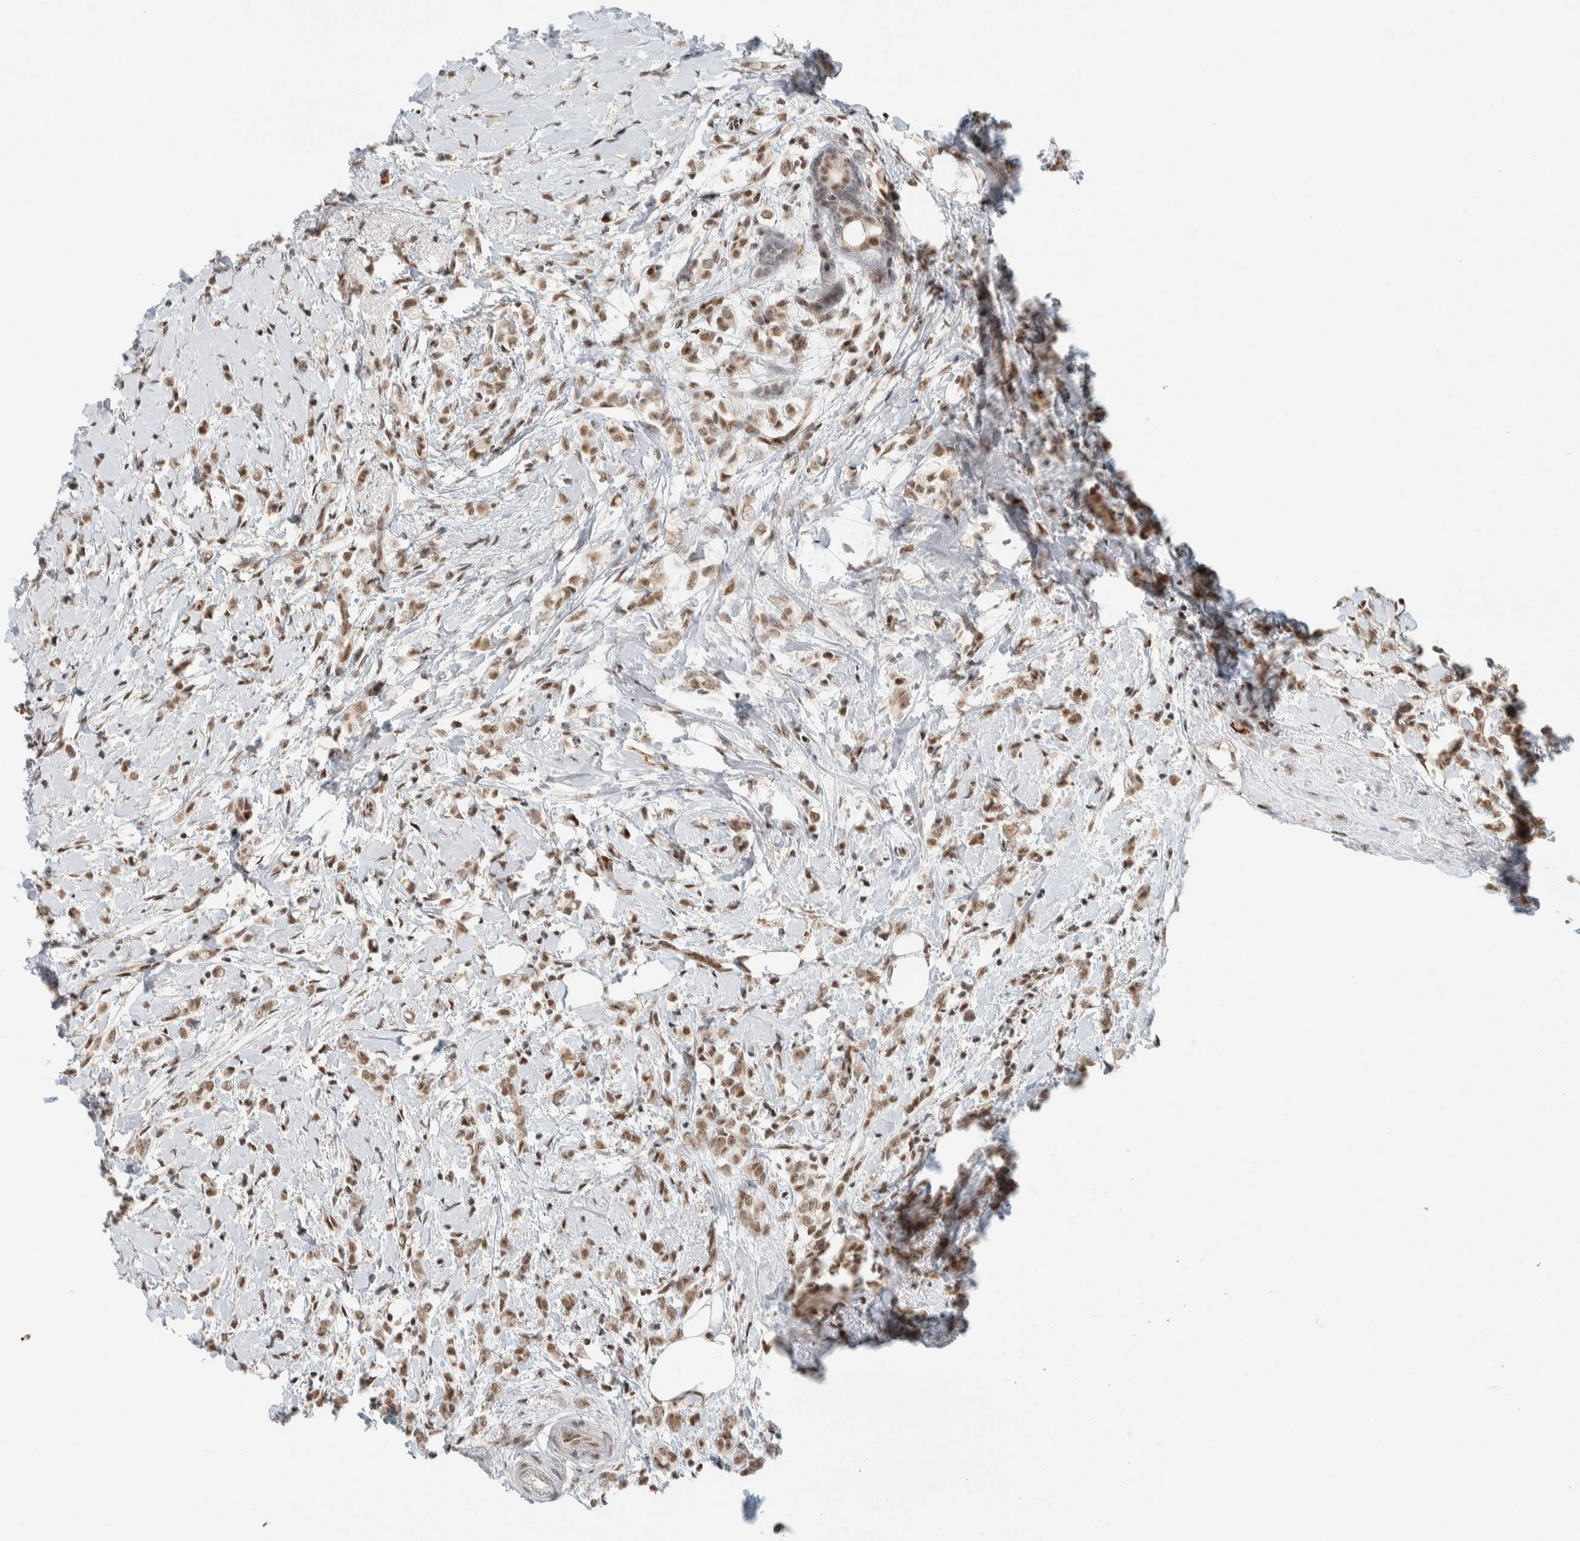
{"staining": {"intensity": "moderate", "quantity": ">75%", "location": "nuclear"}, "tissue": "breast cancer", "cell_type": "Tumor cells", "image_type": "cancer", "snomed": [{"axis": "morphology", "description": "Normal tissue, NOS"}, {"axis": "morphology", "description": "Lobular carcinoma"}, {"axis": "topography", "description": "Breast"}], "caption": "Immunohistochemical staining of lobular carcinoma (breast) reveals medium levels of moderate nuclear staining in approximately >75% of tumor cells.", "gene": "ZBTB2", "patient": {"sex": "female", "age": 47}}